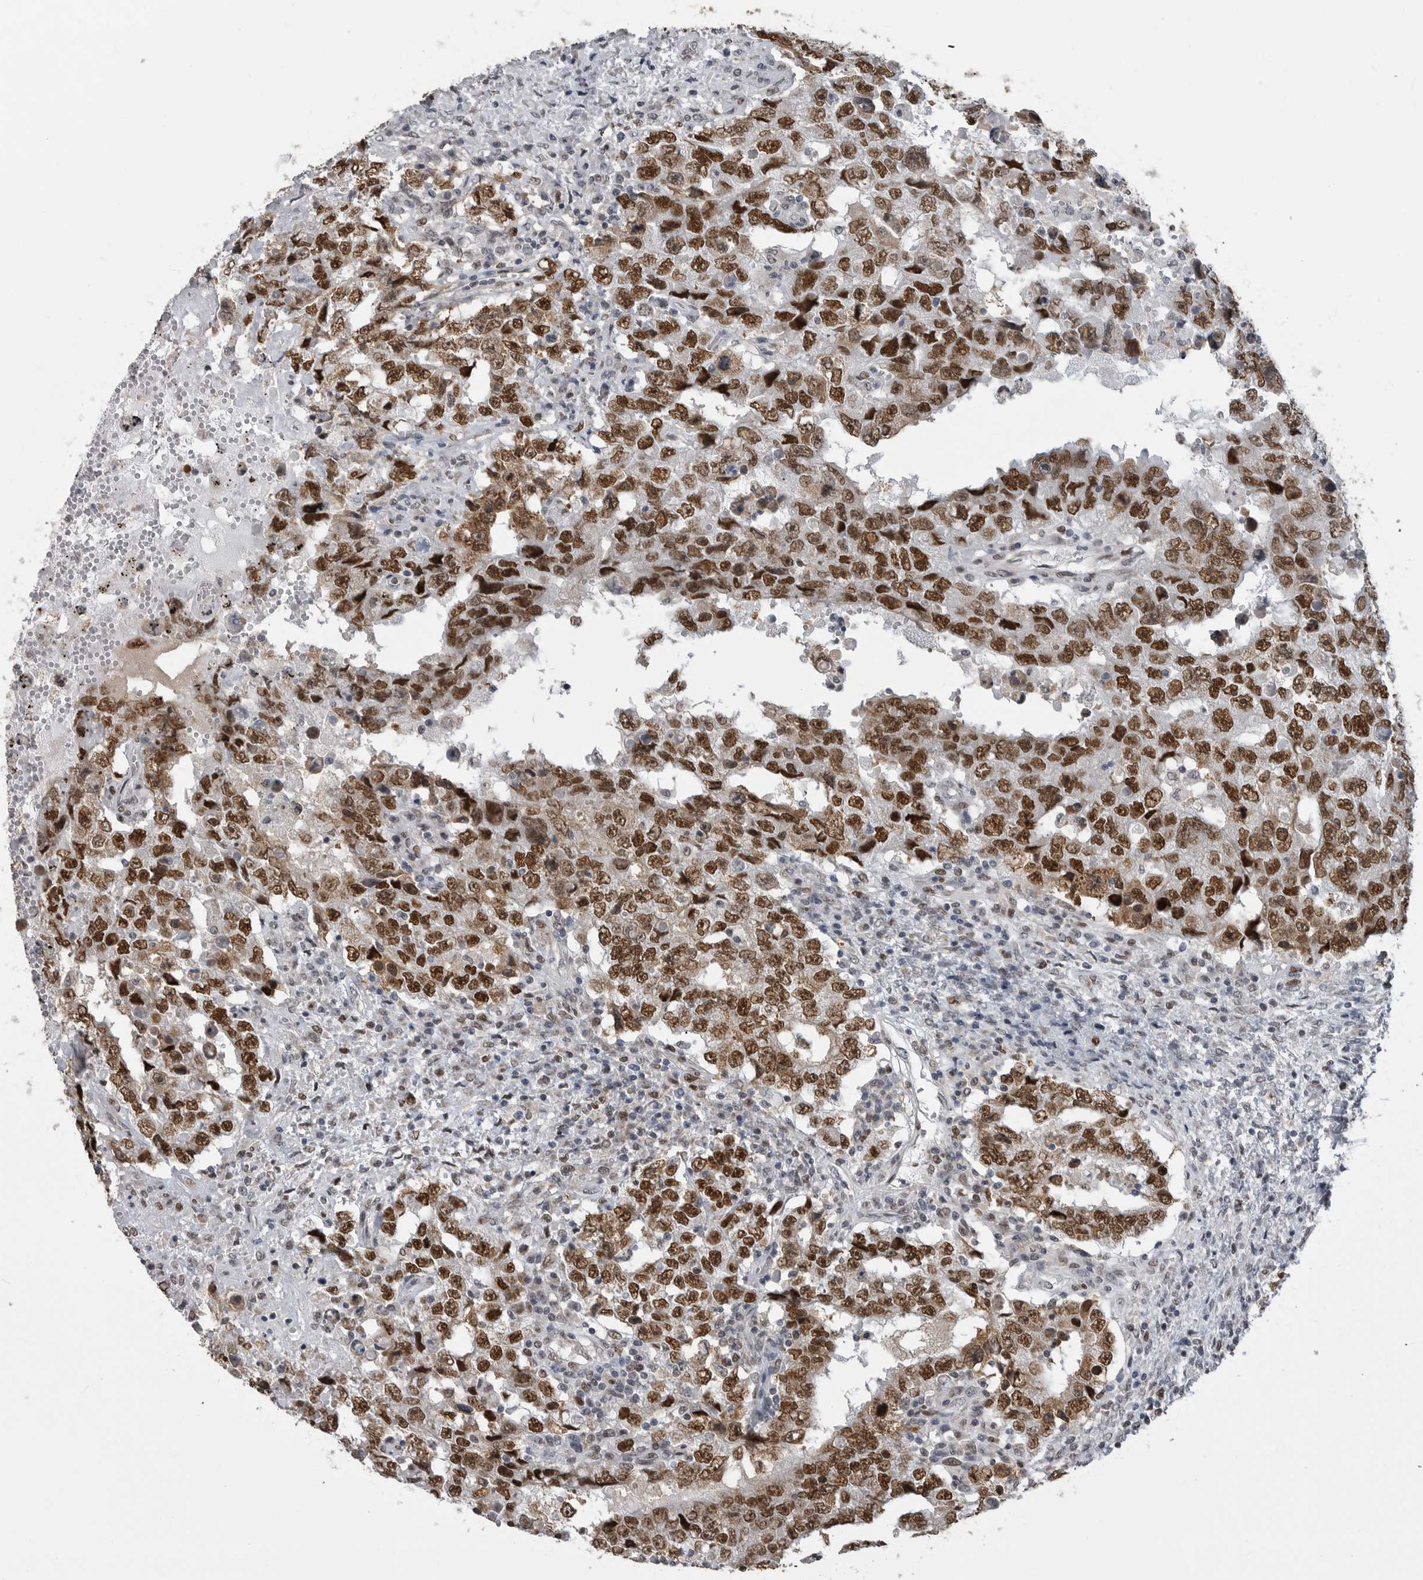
{"staining": {"intensity": "strong", "quantity": ">75%", "location": "nuclear"}, "tissue": "testis cancer", "cell_type": "Tumor cells", "image_type": "cancer", "snomed": [{"axis": "morphology", "description": "Carcinoma, Embryonal, NOS"}, {"axis": "topography", "description": "Testis"}], "caption": "Embryonal carcinoma (testis) stained for a protein (brown) demonstrates strong nuclear positive expression in approximately >75% of tumor cells.", "gene": "SMARCC1", "patient": {"sex": "male", "age": 26}}